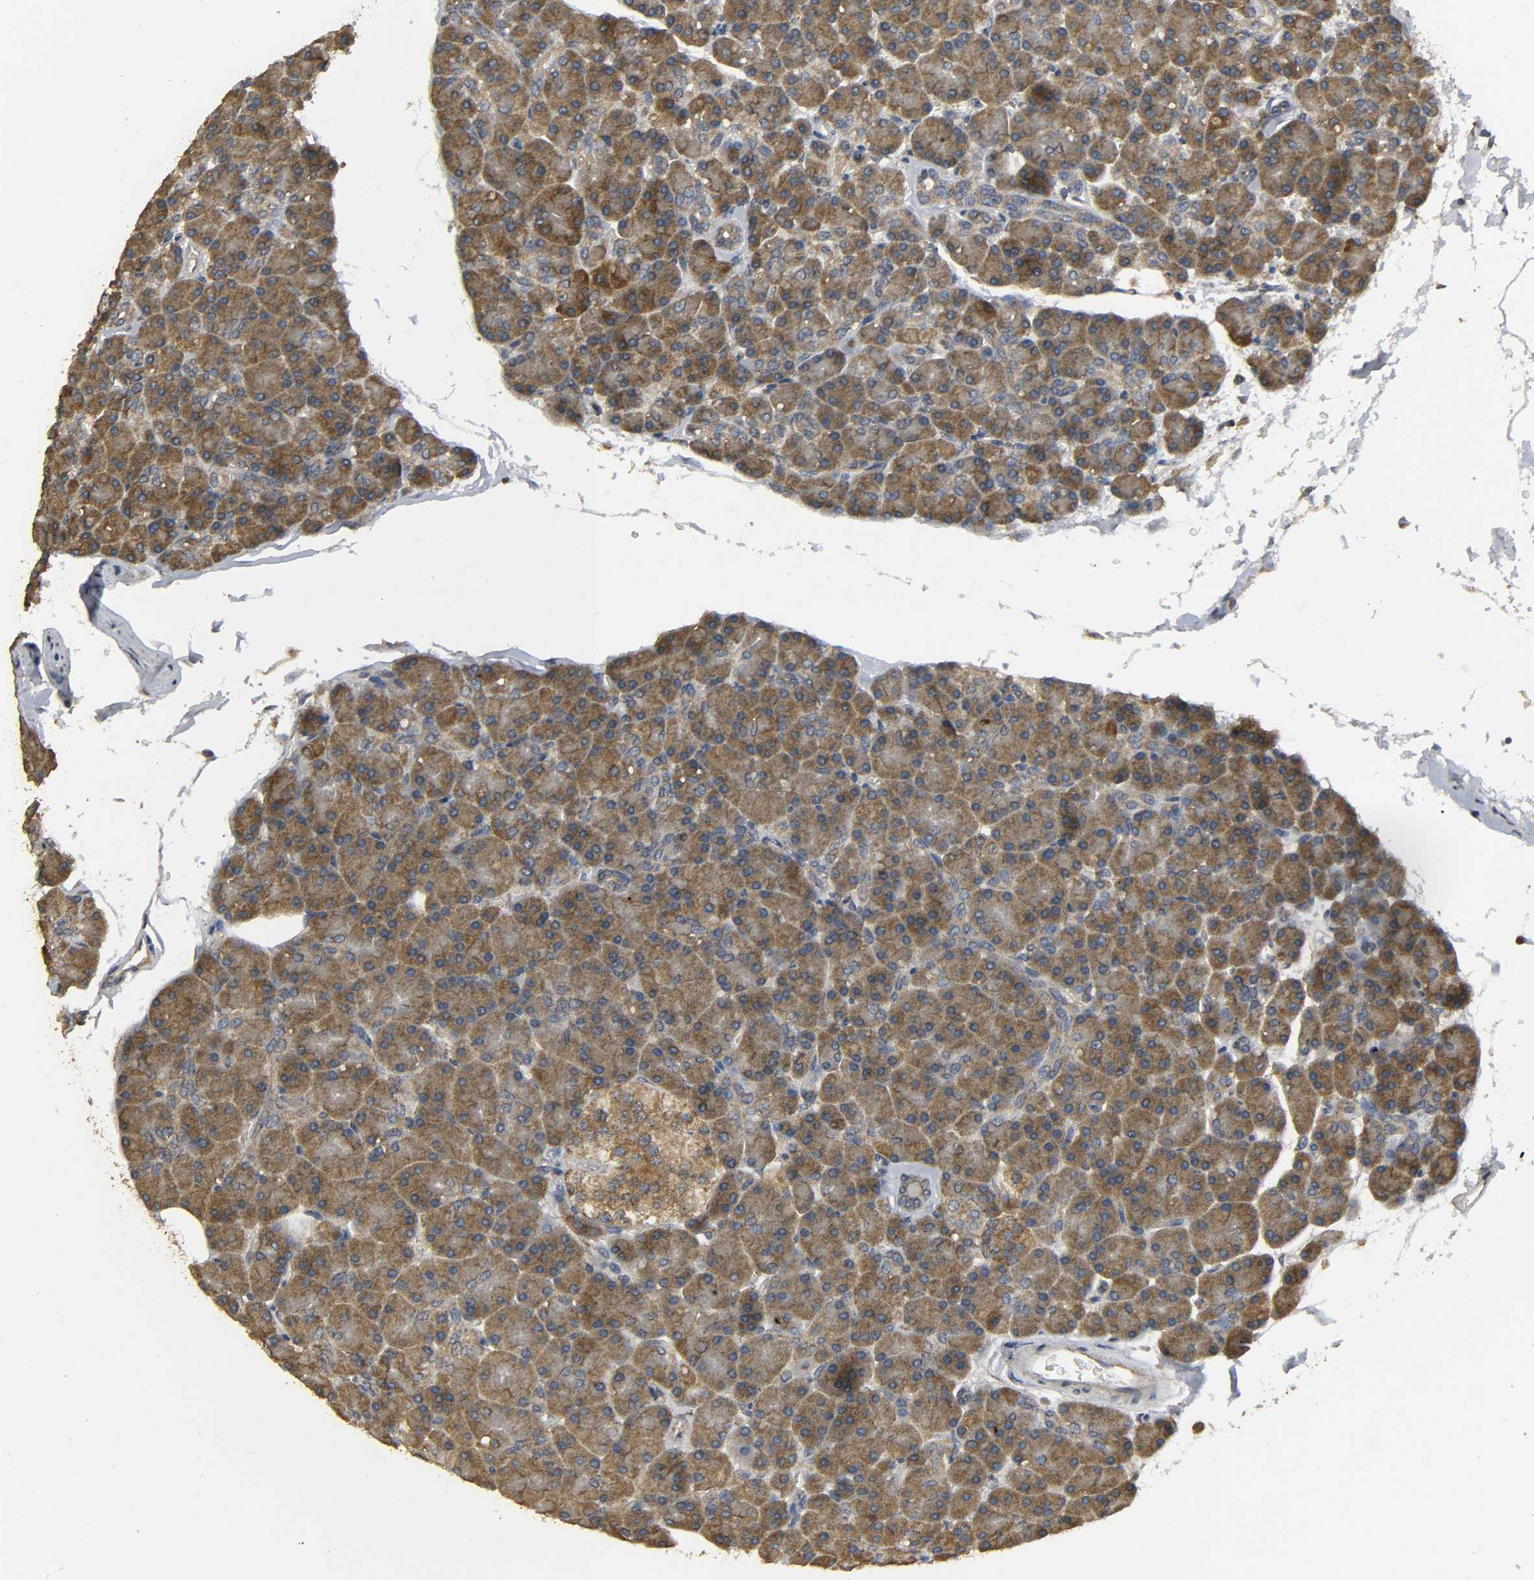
{"staining": {"intensity": "moderate", "quantity": ">75%", "location": "cytoplasmic/membranous"}, "tissue": "pancreas", "cell_type": "Exocrine glandular cells", "image_type": "normal", "snomed": [{"axis": "morphology", "description": "Normal tissue, NOS"}, {"axis": "topography", "description": "Pancreas"}], "caption": "Brown immunohistochemical staining in benign human pancreas reveals moderate cytoplasmic/membranous positivity in about >75% of exocrine glandular cells. Using DAB (brown) and hematoxylin (blue) stains, captured at high magnification using brightfield microscopy.", "gene": "DDX6", "patient": {"sex": "female", "age": 43}}